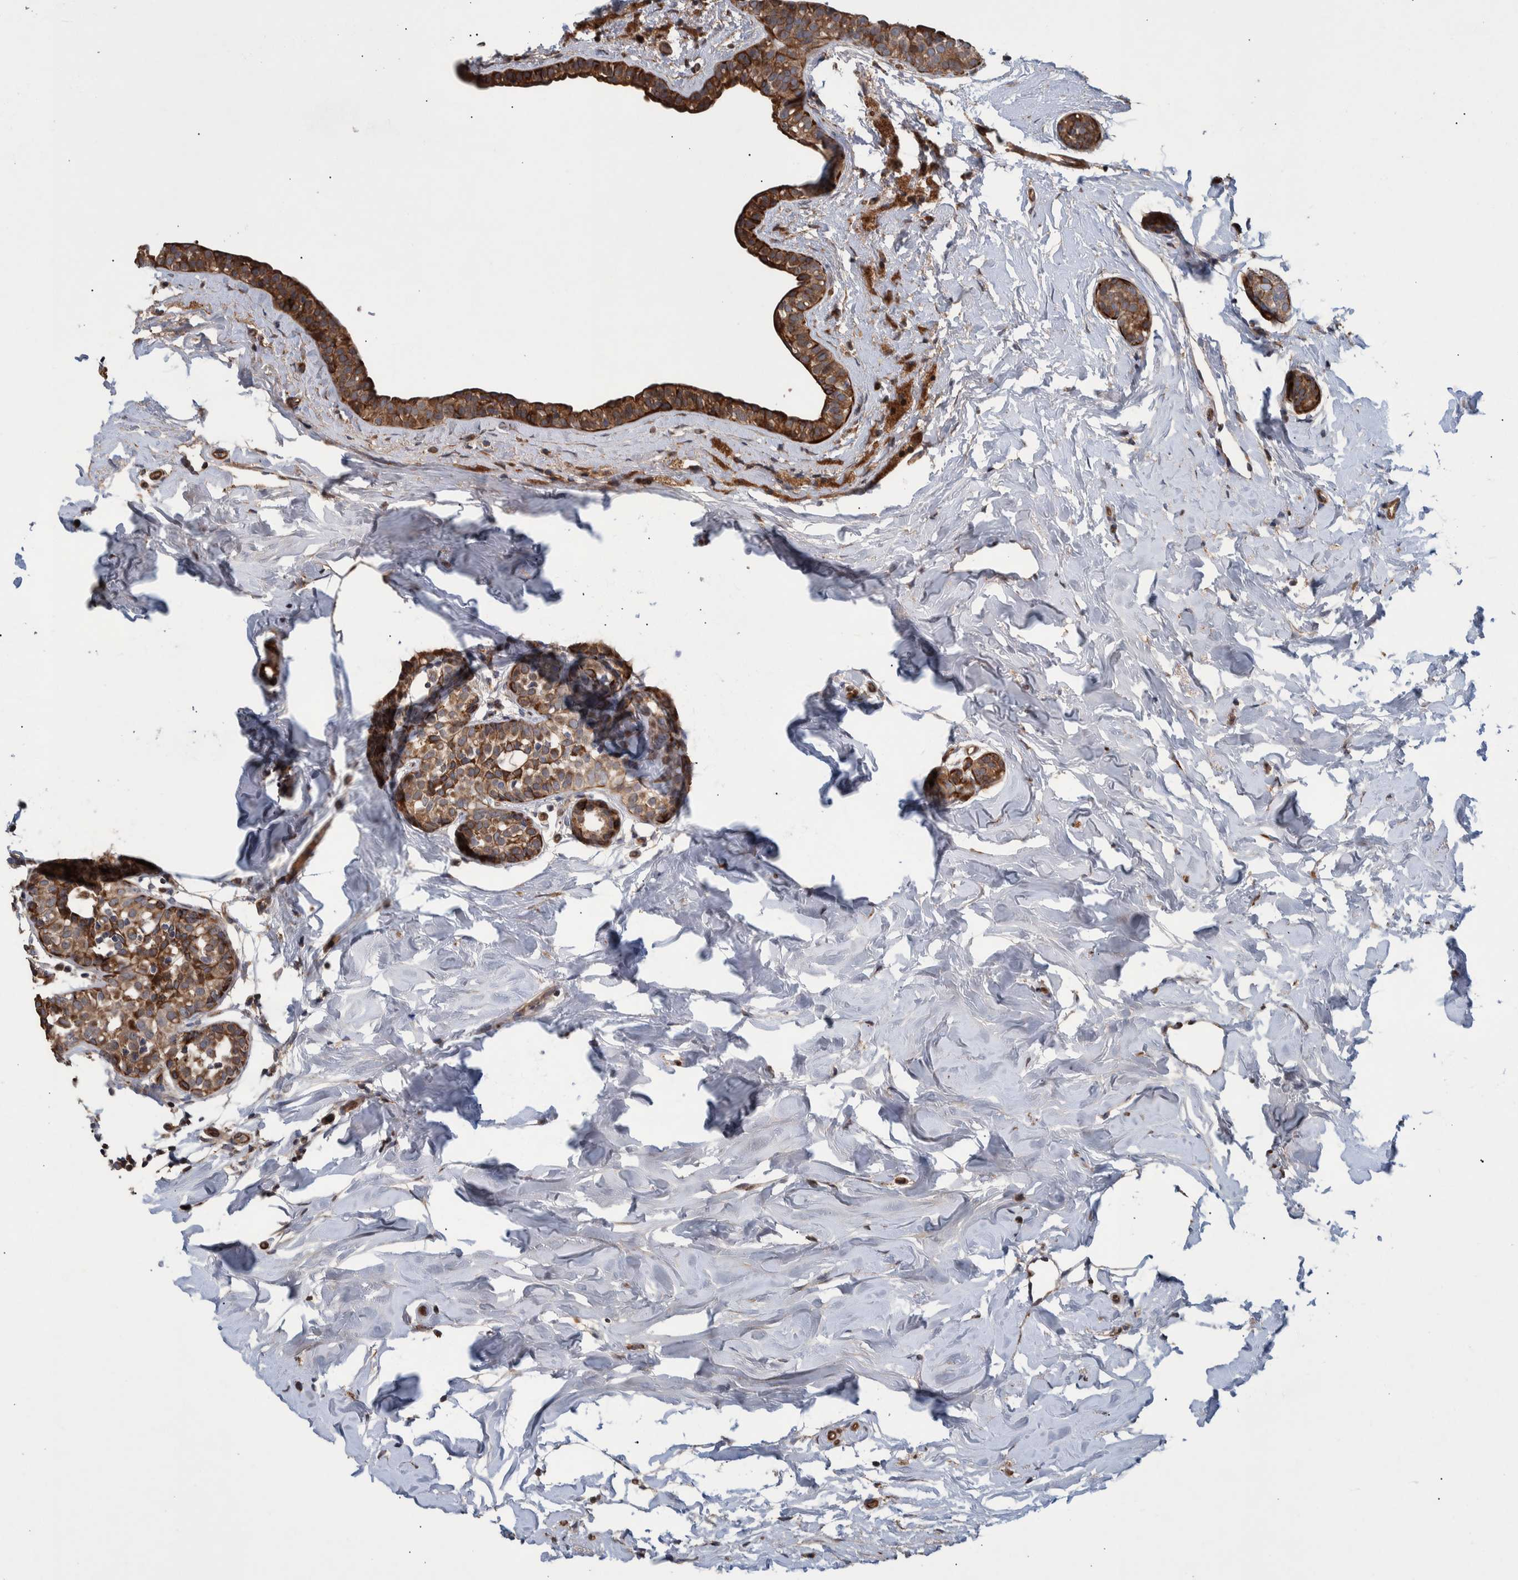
{"staining": {"intensity": "moderate", "quantity": ">75%", "location": "cytoplasmic/membranous"}, "tissue": "breast cancer", "cell_type": "Tumor cells", "image_type": "cancer", "snomed": [{"axis": "morphology", "description": "Duct carcinoma"}, {"axis": "topography", "description": "Breast"}], "caption": "Breast intraductal carcinoma stained for a protein (brown) reveals moderate cytoplasmic/membranous positive staining in about >75% of tumor cells.", "gene": "B3GNTL1", "patient": {"sex": "female", "age": 55}}